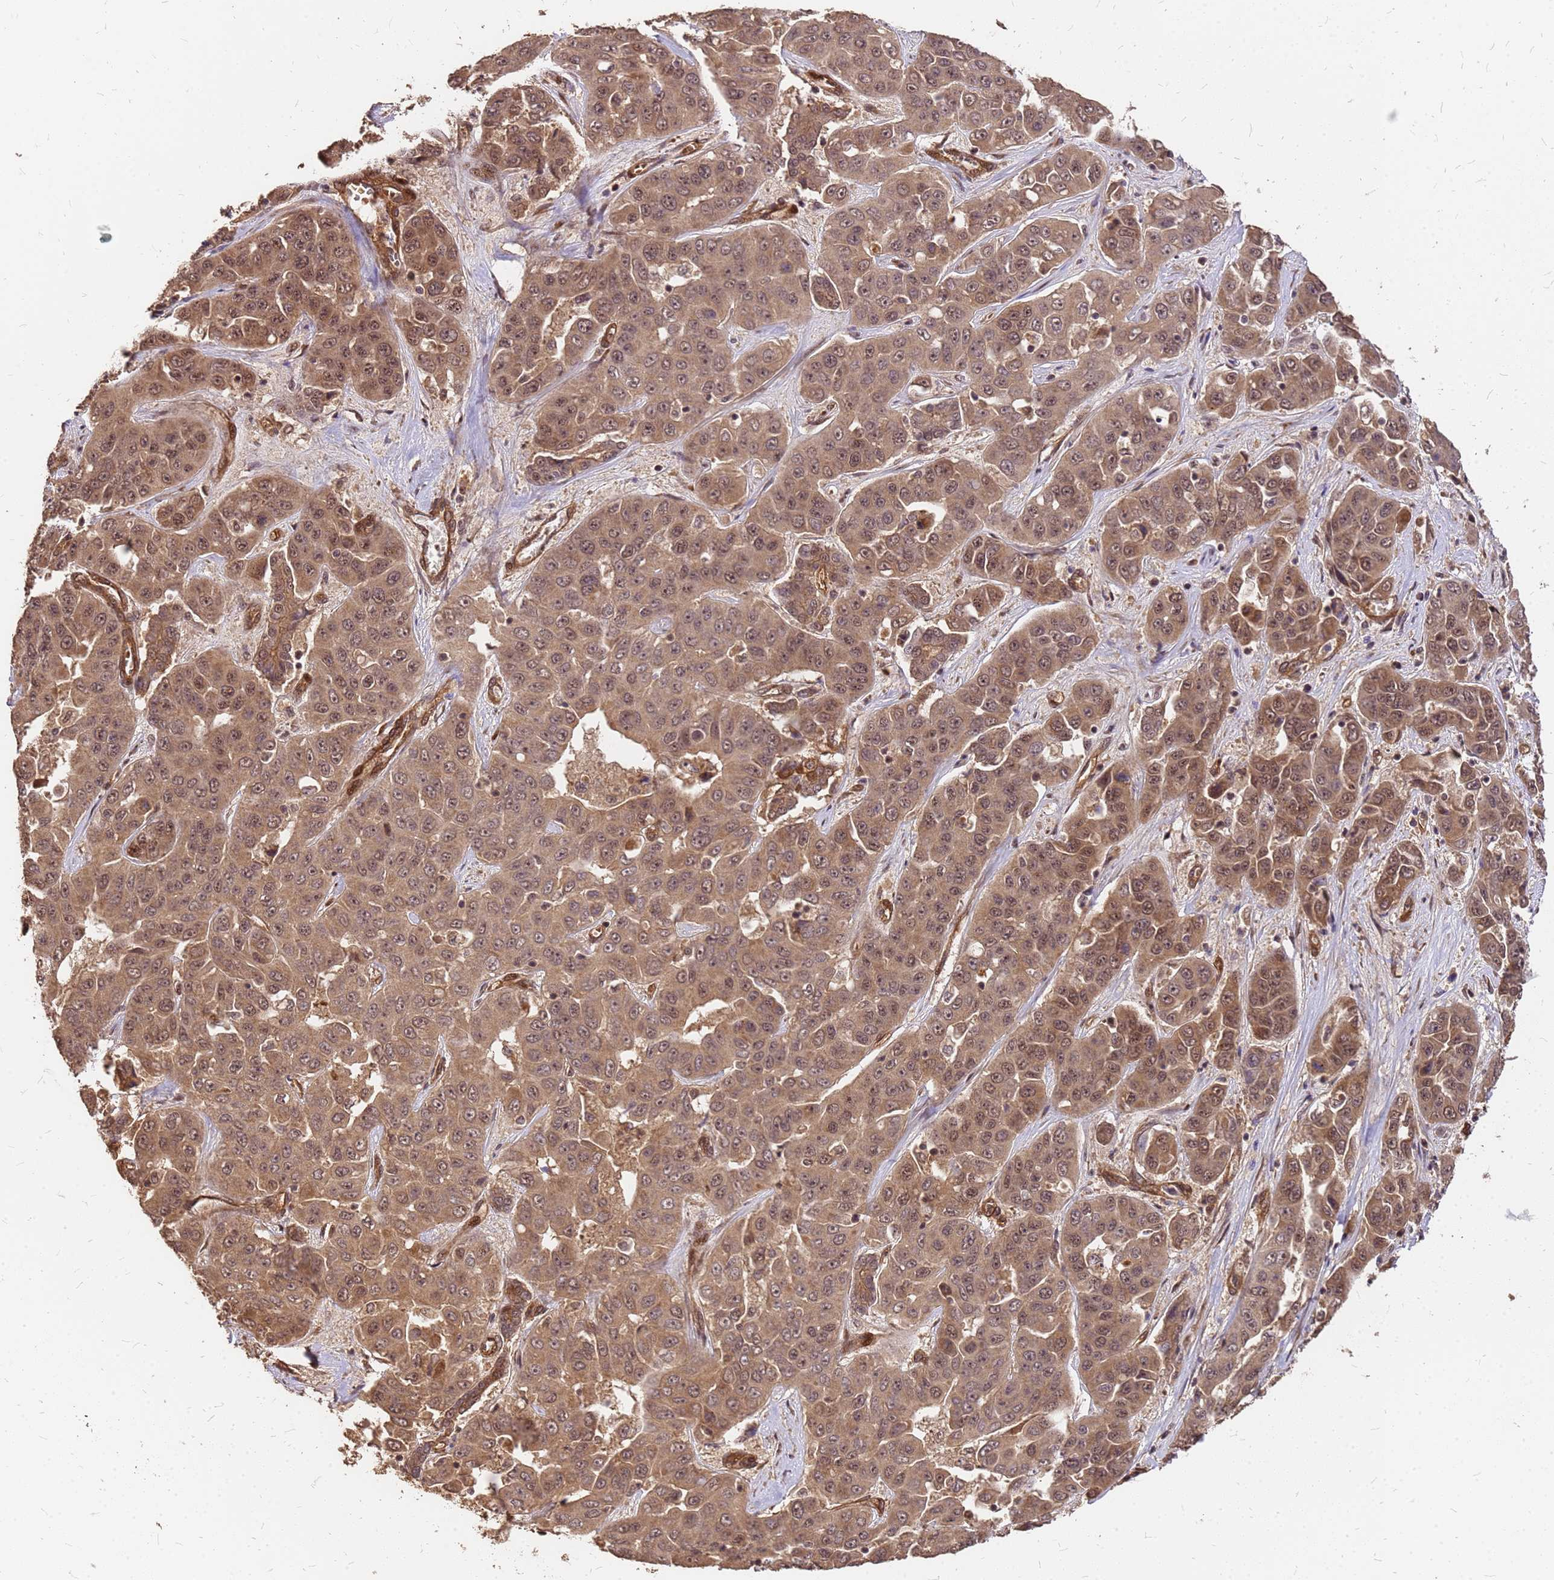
{"staining": {"intensity": "moderate", "quantity": ">75%", "location": "cytoplasmic/membranous,nuclear"}, "tissue": "liver cancer", "cell_type": "Tumor cells", "image_type": "cancer", "snomed": [{"axis": "morphology", "description": "Cholangiocarcinoma"}, {"axis": "topography", "description": "Liver"}], "caption": "Cholangiocarcinoma (liver) stained for a protein displays moderate cytoplasmic/membranous and nuclear positivity in tumor cells.", "gene": "GPATCH8", "patient": {"sex": "female", "age": 52}}